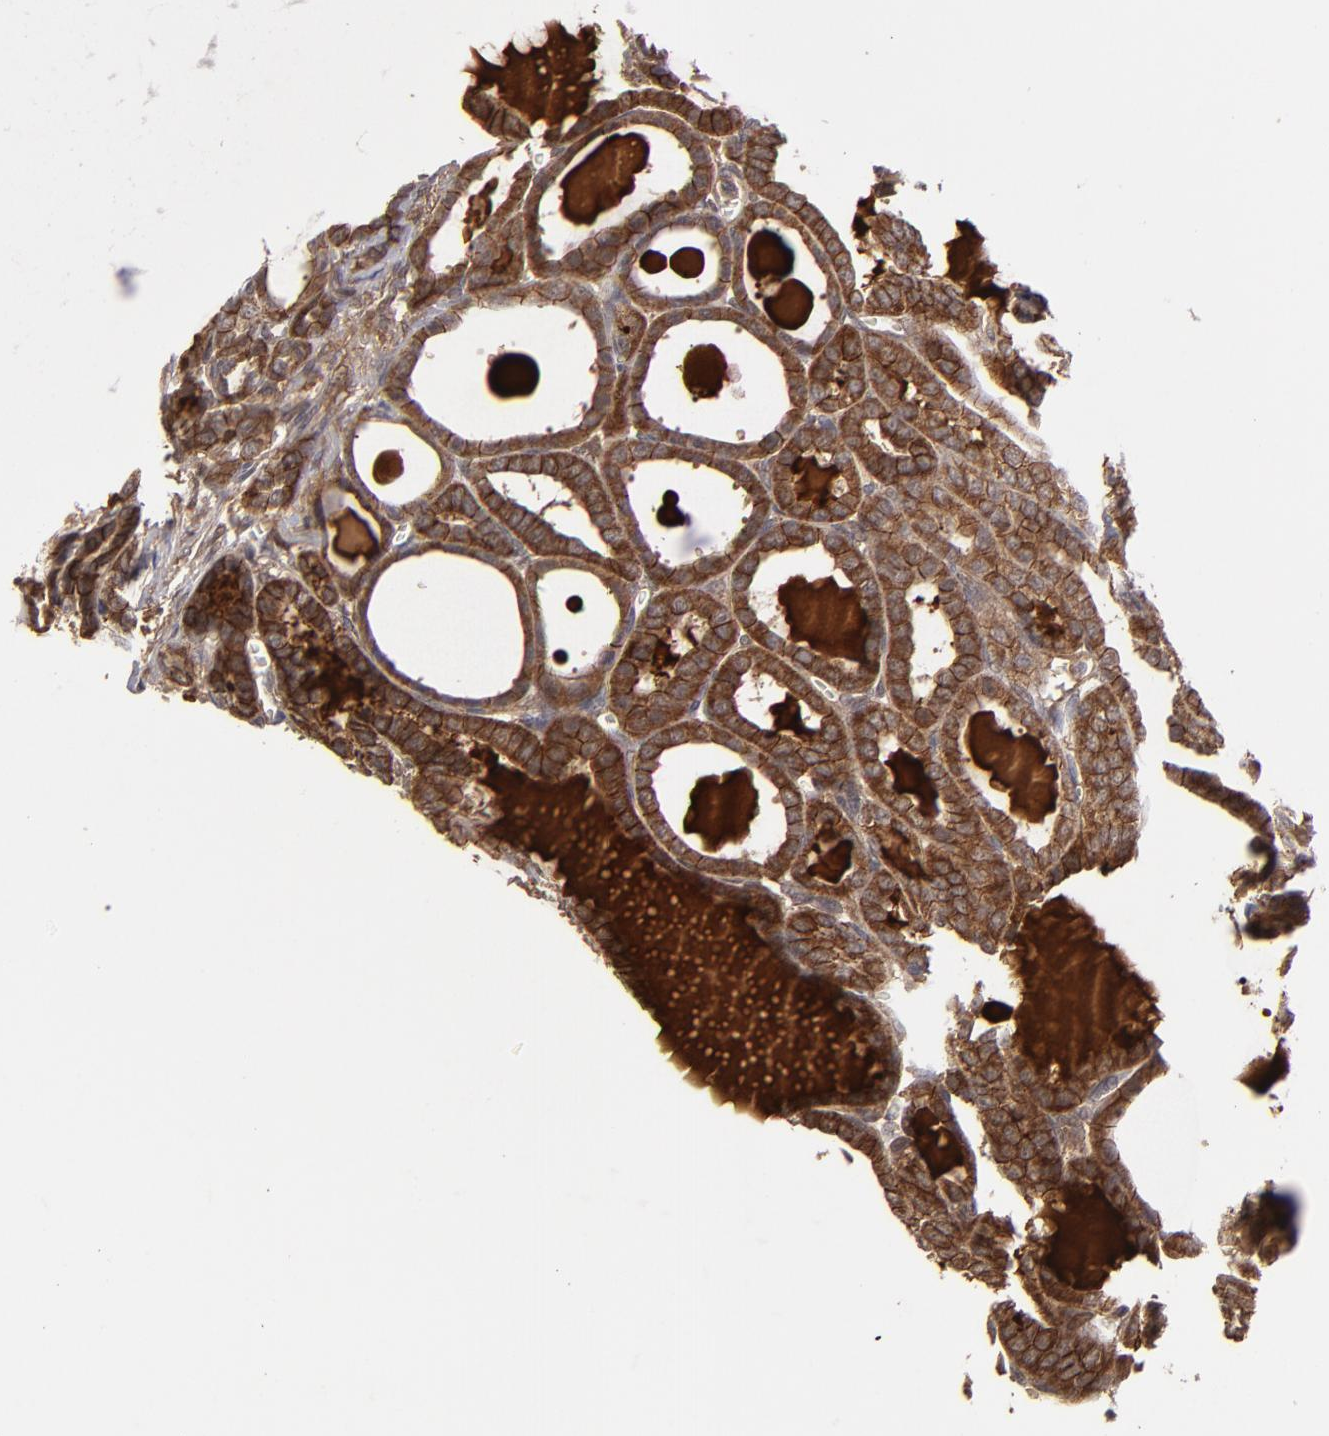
{"staining": {"intensity": "strong", "quantity": ">75%", "location": "cytoplasmic/membranous"}, "tissue": "thyroid cancer", "cell_type": "Tumor cells", "image_type": "cancer", "snomed": [{"axis": "morphology", "description": "Carcinoma, NOS"}, {"axis": "topography", "description": "Thyroid gland"}], "caption": "Immunohistochemistry staining of thyroid cancer, which exhibits high levels of strong cytoplasmic/membranous positivity in about >75% of tumor cells indicating strong cytoplasmic/membranous protein expression. The staining was performed using DAB (brown) for protein detection and nuclei were counterstained in hematoxylin (blue).", "gene": "RPS6KA6", "patient": {"sex": "female", "age": 91}}